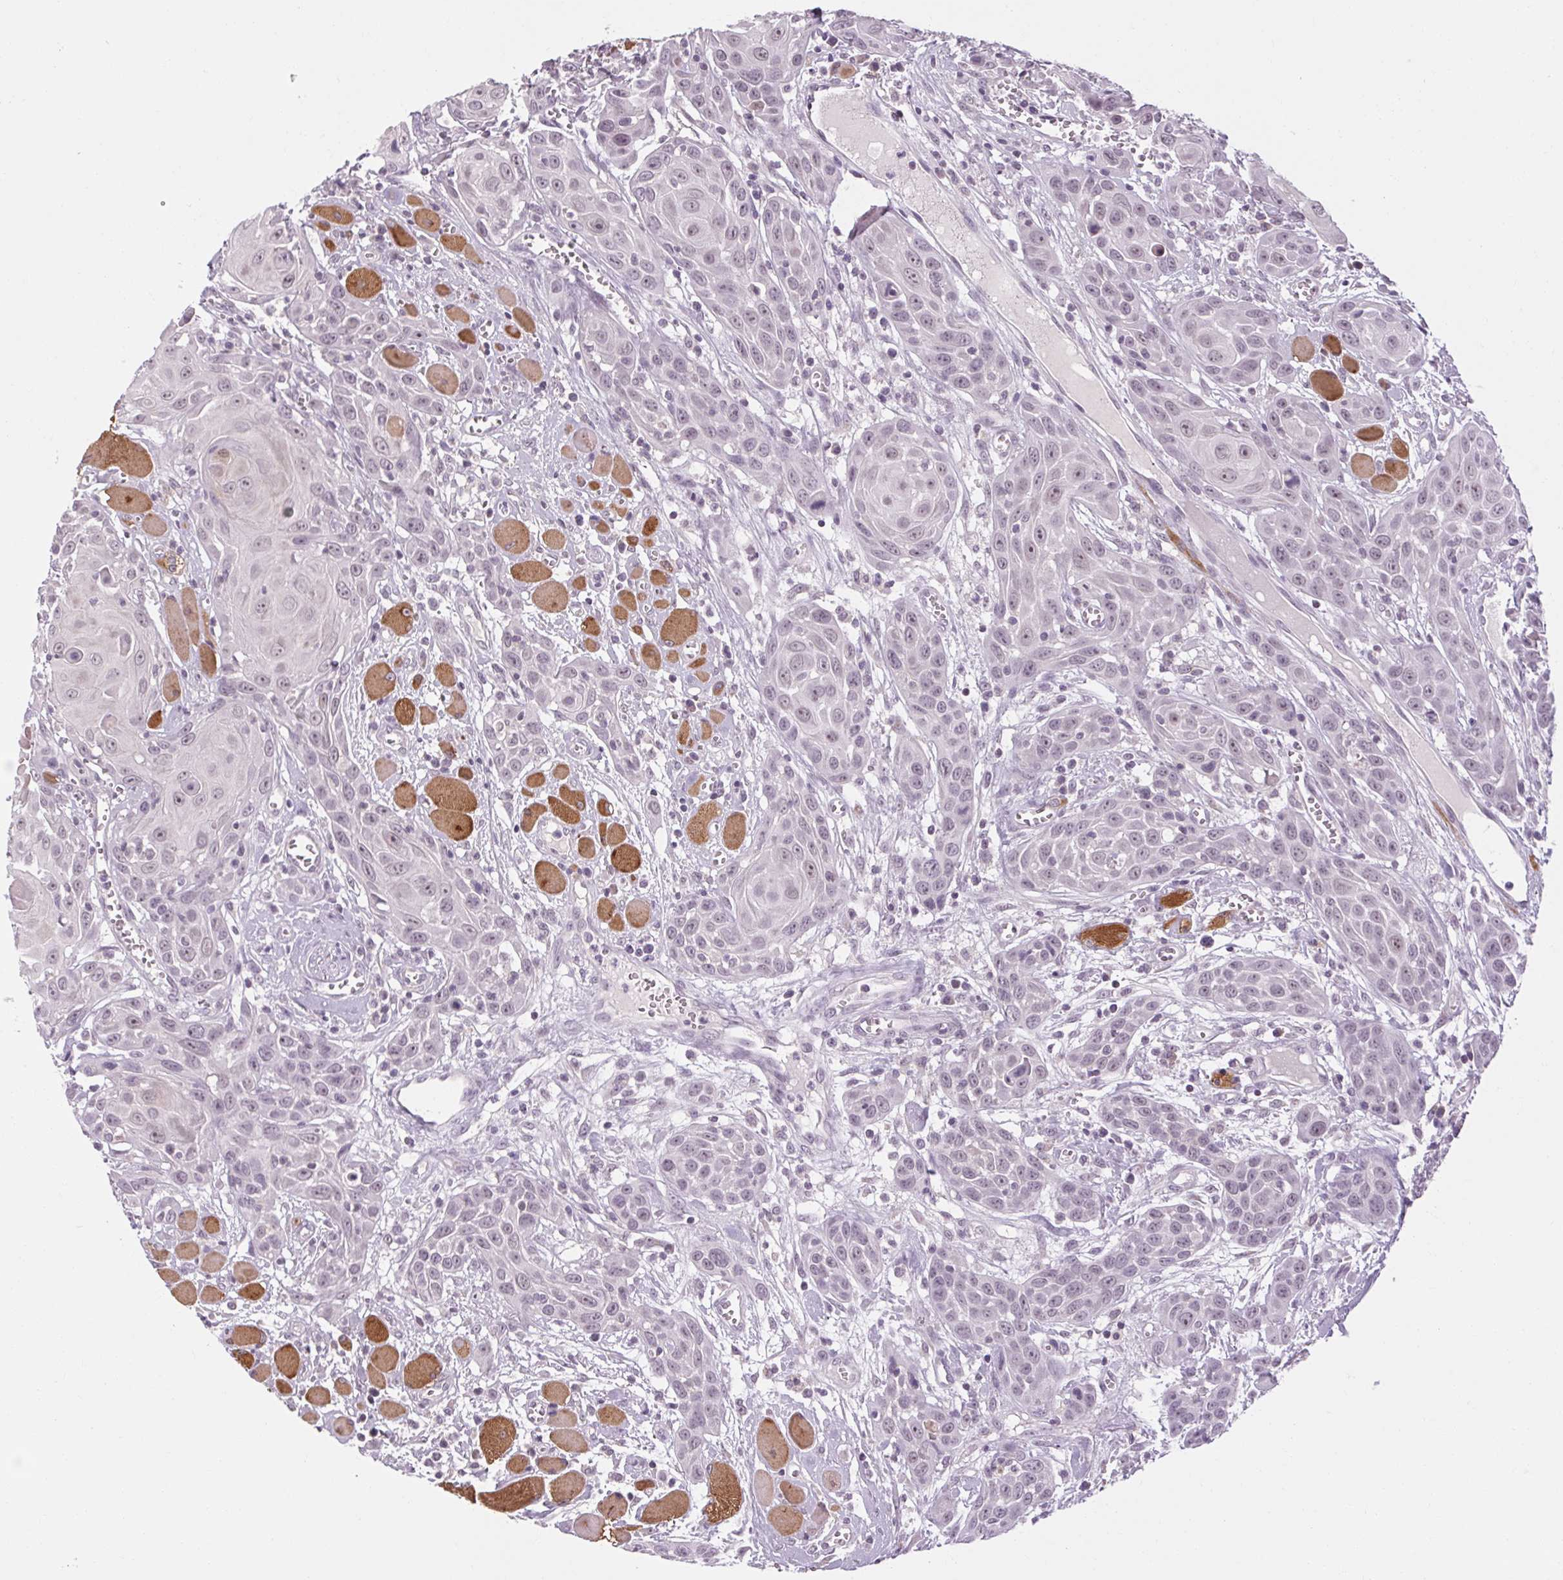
{"staining": {"intensity": "negative", "quantity": "none", "location": "none"}, "tissue": "head and neck cancer", "cell_type": "Tumor cells", "image_type": "cancer", "snomed": [{"axis": "morphology", "description": "Squamous cell carcinoma, NOS"}, {"axis": "topography", "description": "Head-Neck"}], "caption": "A histopathology image of head and neck squamous cell carcinoma stained for a protein reveals no brown staining in tumor cells.", "gene": "KLHL40", "patient": {"sex": "female", "age": 80}}